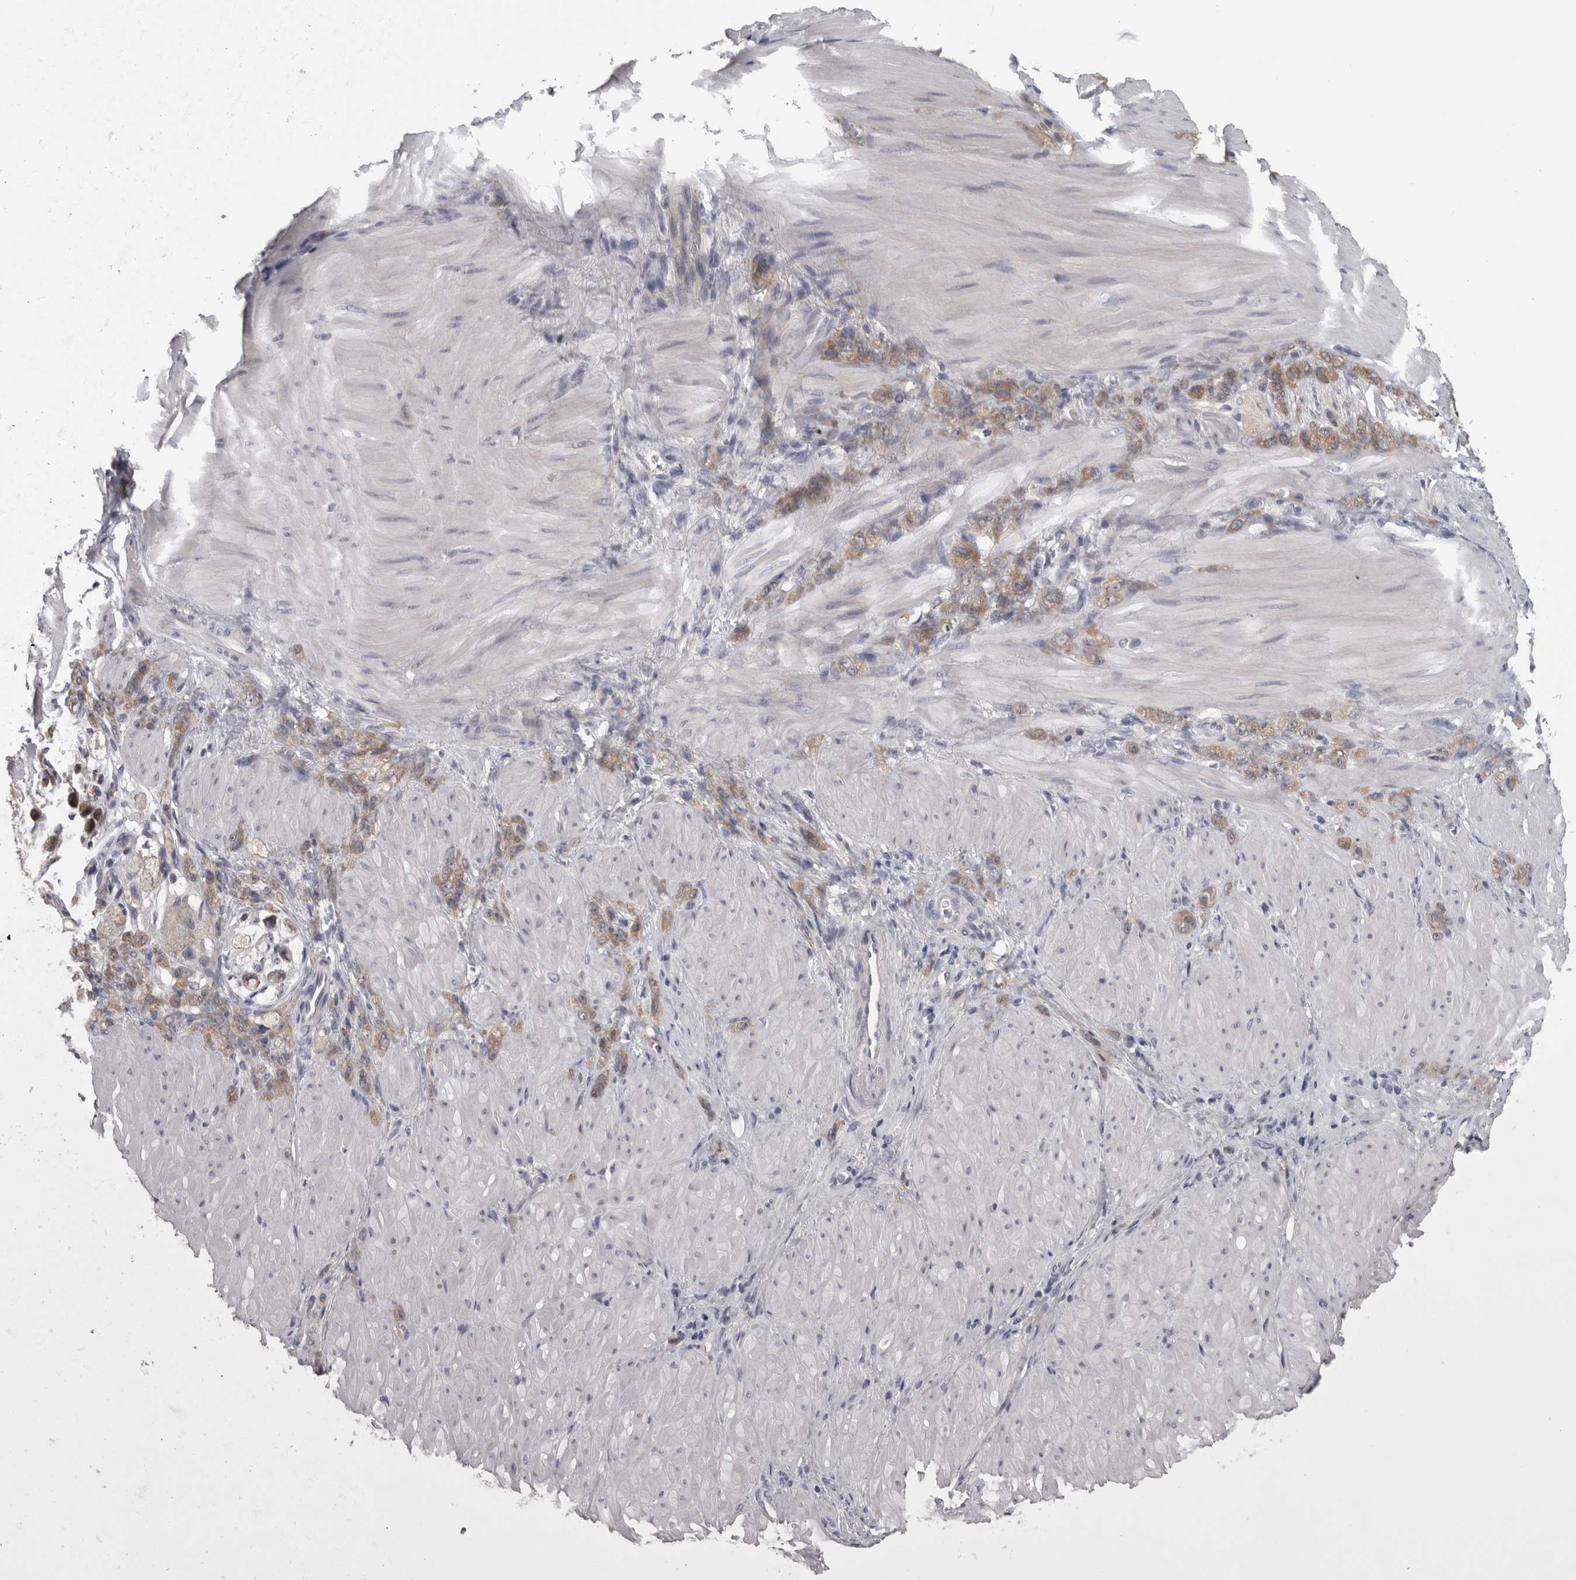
{"staining": {"intensity": "weak", "quantity": ">75%", "location": "cytoplasmic/membranous"}, "tissue": "stomach cancer", "cell_type": "Tumor cells", "image_type": "cancer", "snomed": [{"axis": "morphology", "description": "Normal tissue, NOS"}, {"axis": "morphology", "description": "Adenocarcinoma, NOS"}, {"axis": "topography", "description": "Stomach"}], "caption": "Weak cytoplasmic/membranous positivity for a protein is present in about >75% of tumor cells of stomach cancer using immunohistochemistry.", "gene": "PRKCI", "patient": {"sex": "male", "age": 82}}